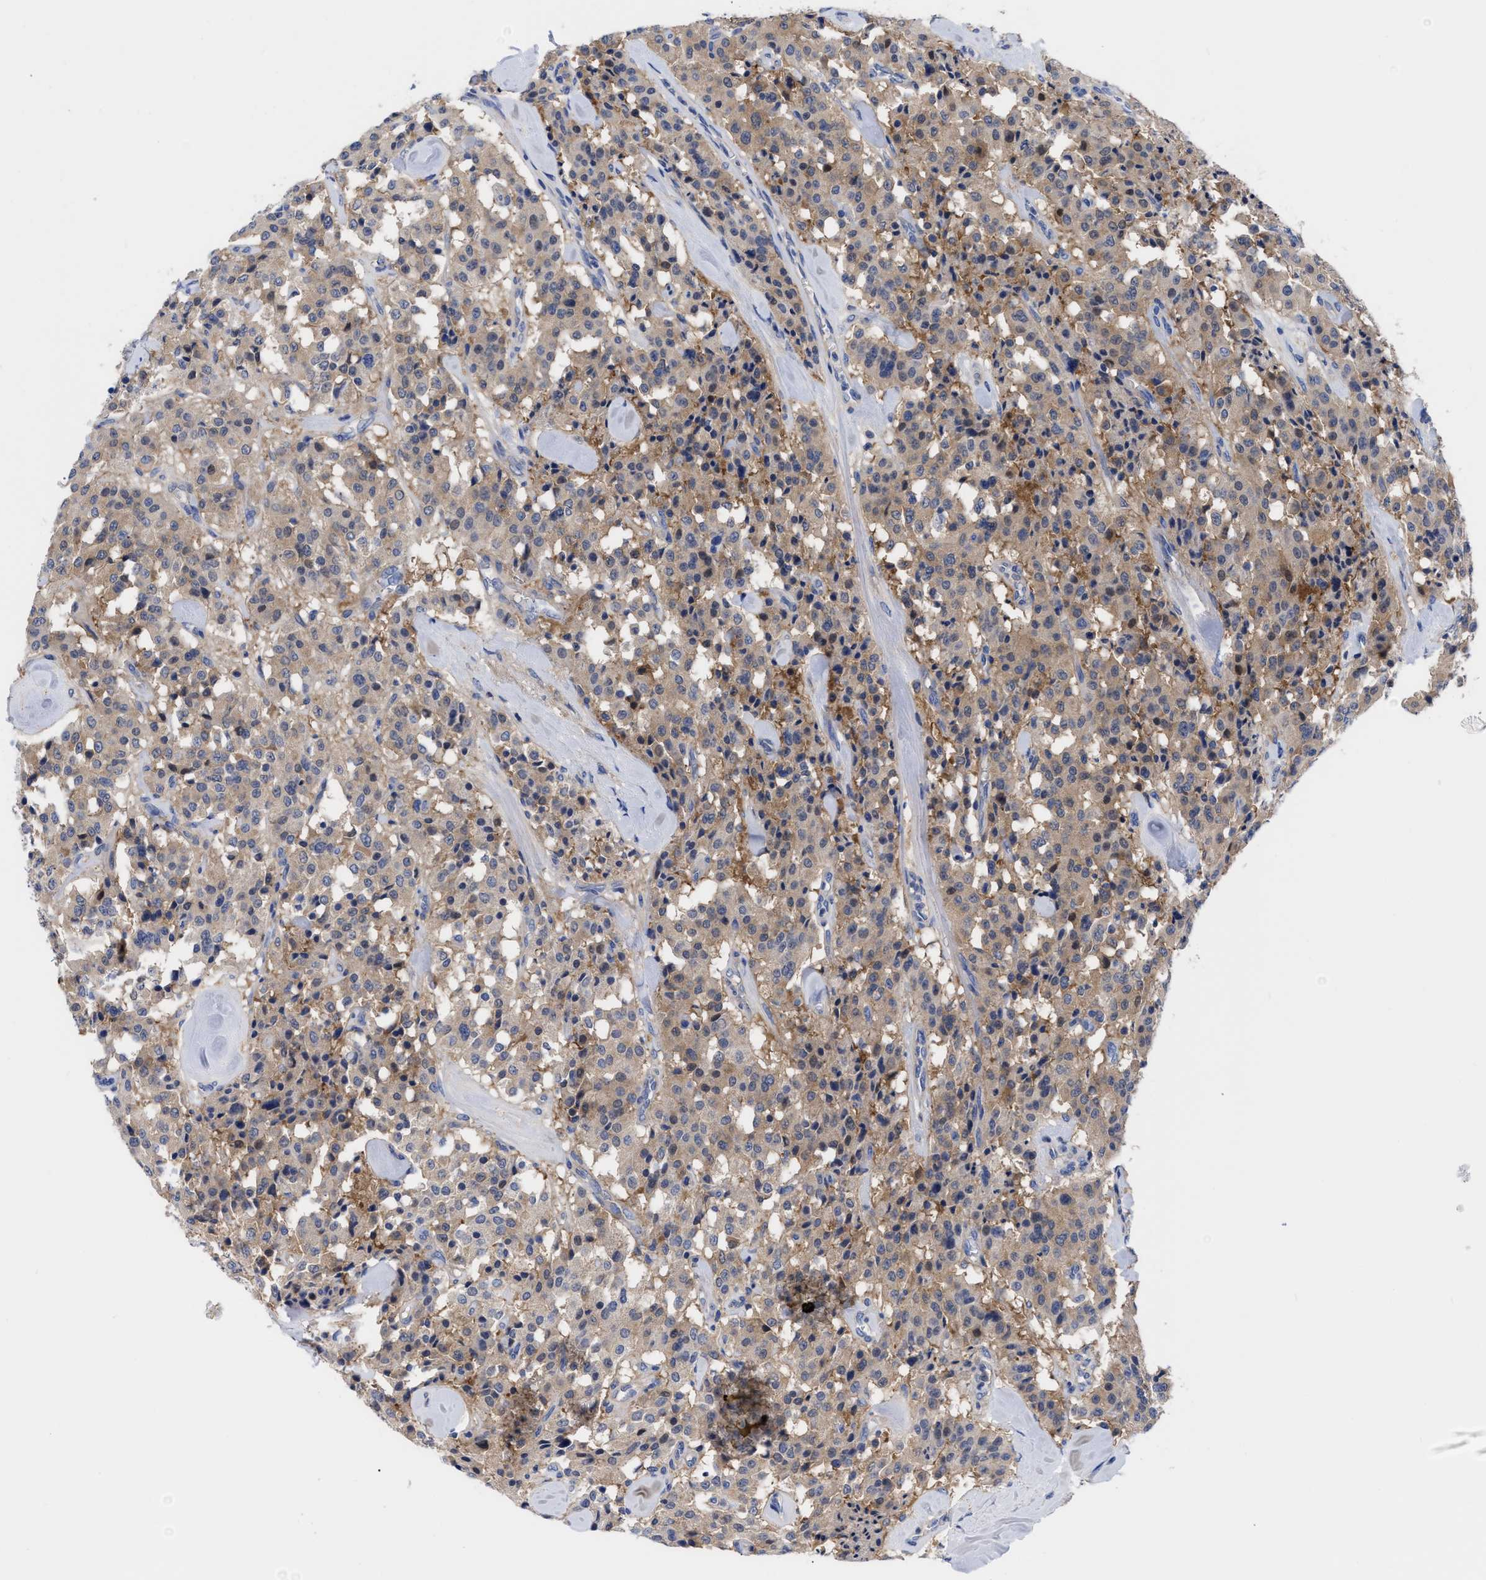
{"staining": {"intensity": "moderate", "quantity": ">75%", "location": "cytoplasmic/membranous"}, "tissue": "carcinoid", "cell_type": "Tumor cells", "image_type": "cancer", "snomed": [{"axis": "morphology", "description": "Carcinoid, malignant, NOS"}, {"axis": "topography", "description": "Lung"}], "caption": "Protein staining of carcinoid tissue displays moderate cytoplasmic/membranous staining in approximately >75% of tumor cells. The staining is performed using DAB (3,3'-diaminobenzidine) brown chromogen to label protein expression. The nuclei are counter-stained blue using hematoxylin.", "gene": "RBKS", "patient": {"sex": "male", "age": 30}}